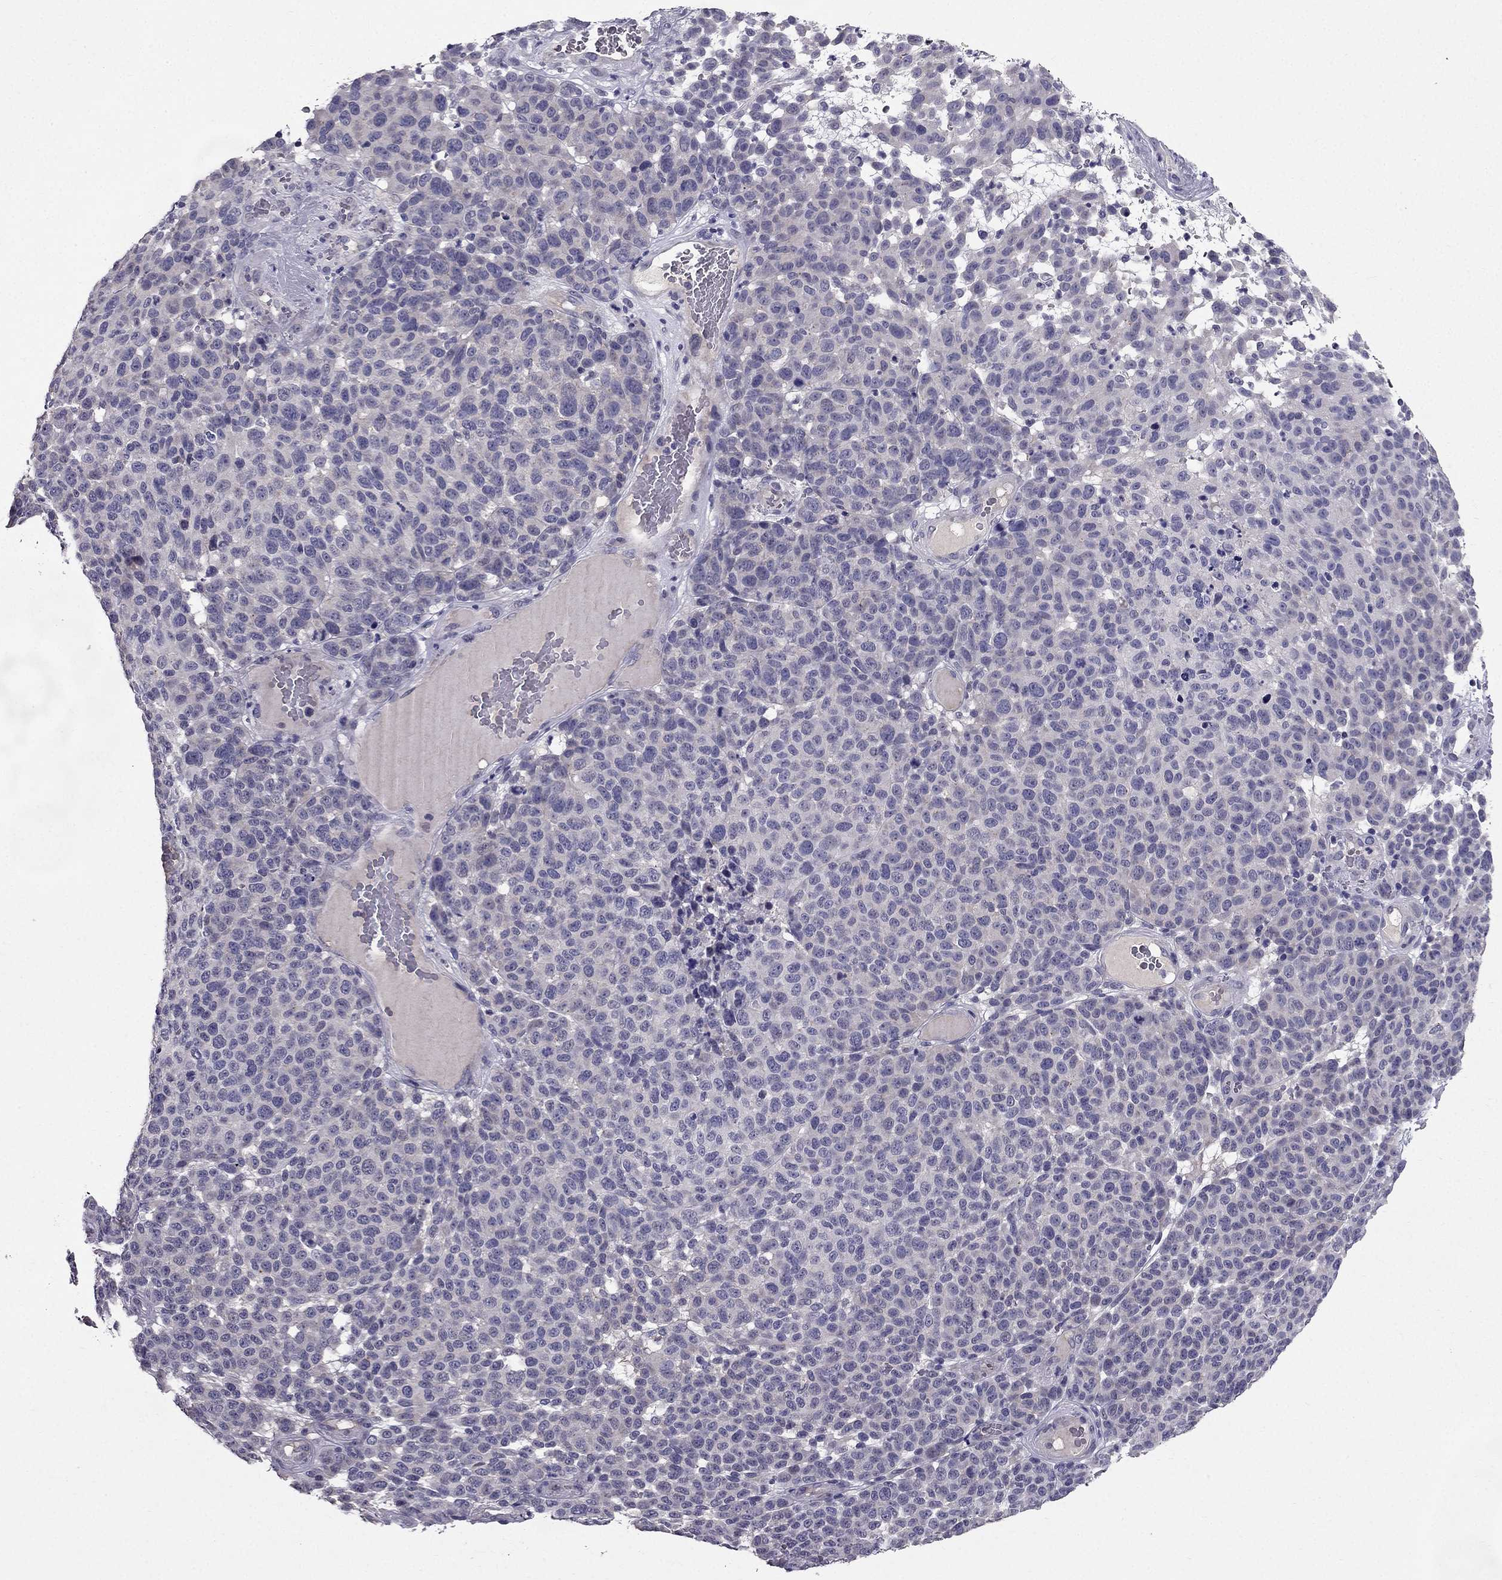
{"staining": {"intensity": "negative", "quantity": "none", "location": "none"}, "tissue": "melanoma", "cell_type": "Tumor cells", "image_type": "cancer", "snomed": [{"axis": "morphology", "description": "Malignant melanoma, NOS"}, {"axis": "topography", "description": "Skin"}], "caption": "Immunohistochemical staining of melanoma exhibits no significant expression in tumor cells.", "gene": "DUSP15", "patient": {"sex": "male", "age": 59}}